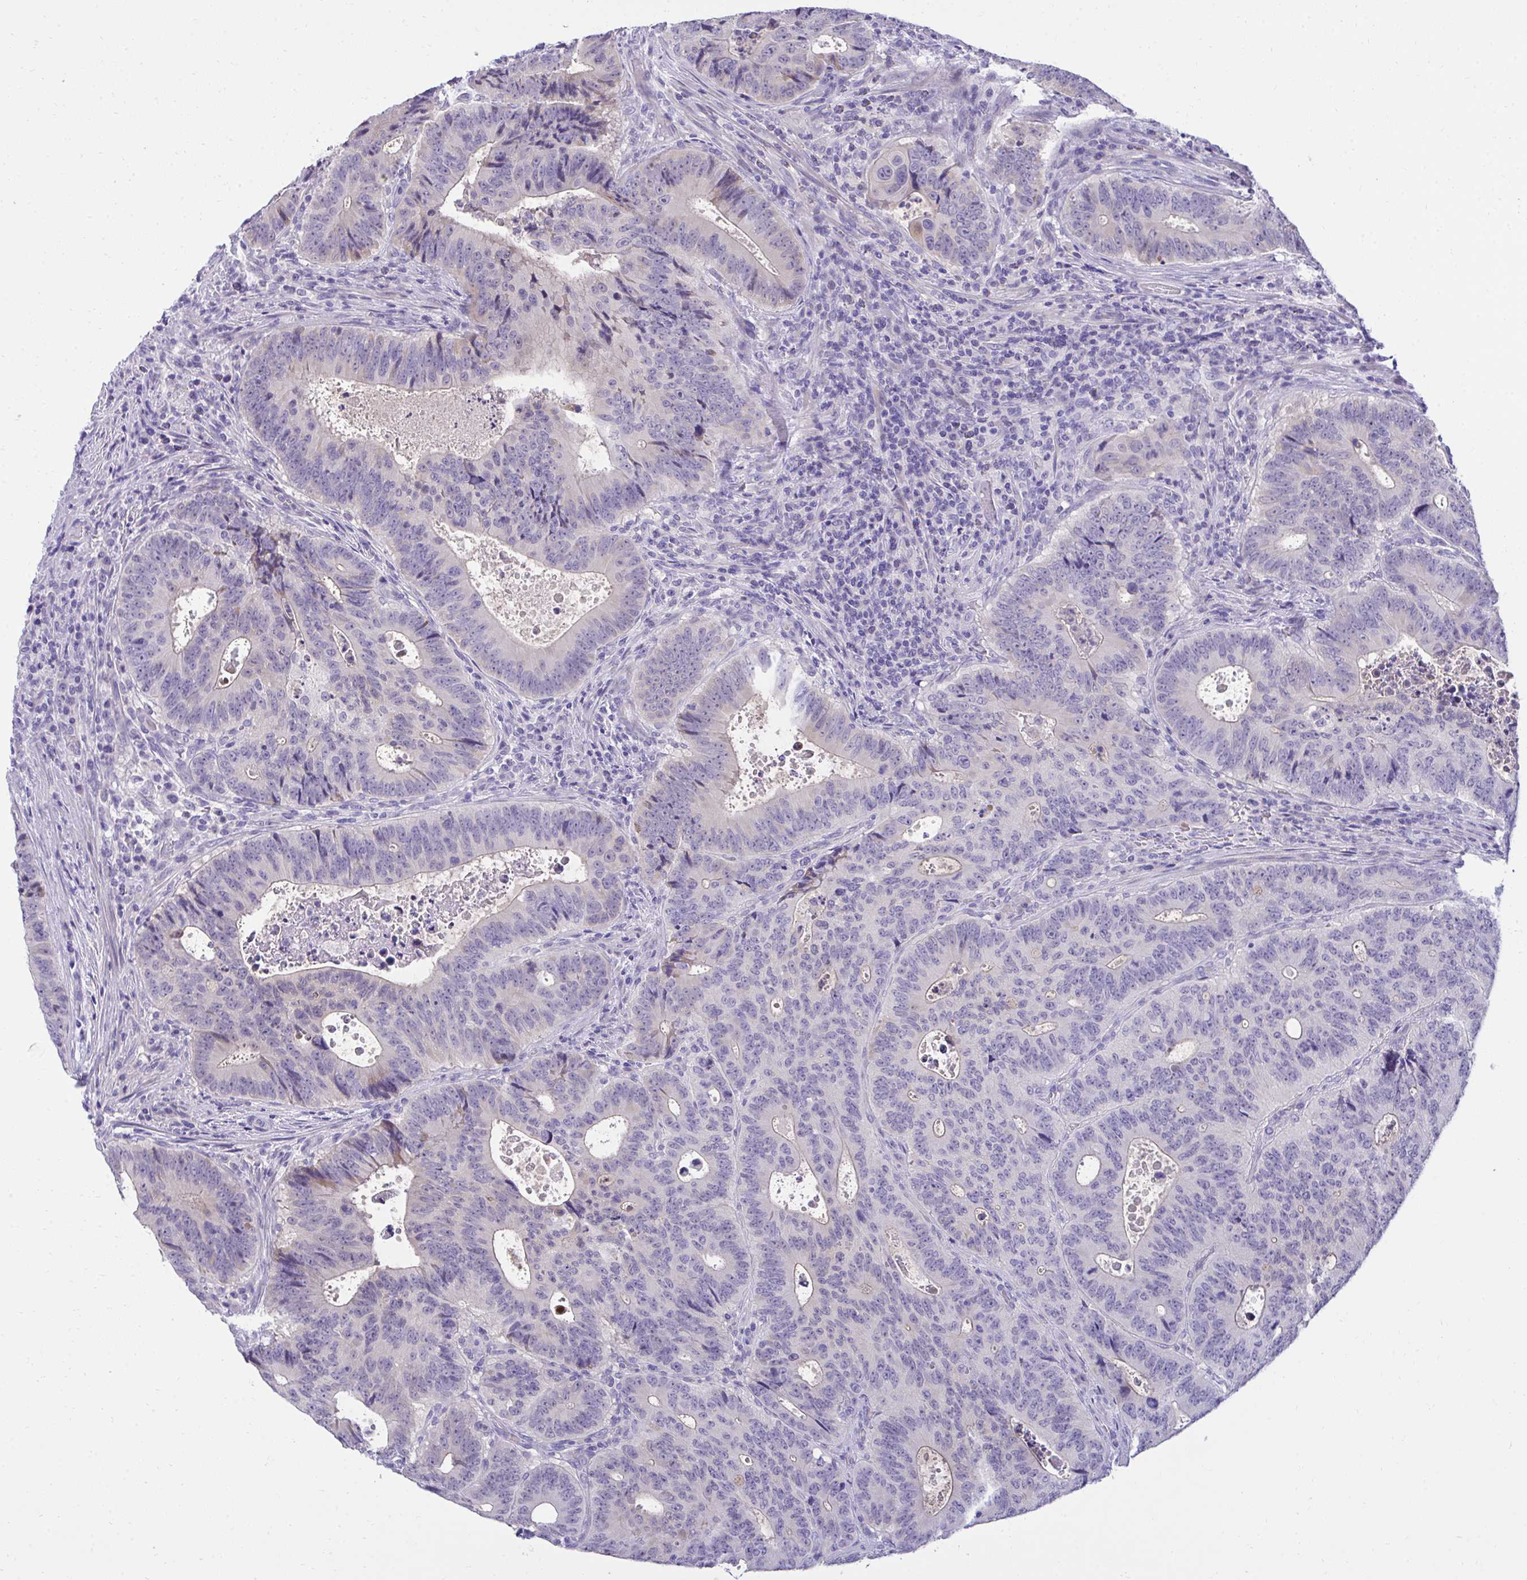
{"staining": {"intensity": "negative", "quantity": "none", "location": "none"}, "tissue": "colorectal cancer", "cell_type": "Tumor cells", "image_type": "cancer", "snomed": [{"axis": "morphology", "description": "Adenocarcinoma, NOS"}, {"axis": "topography", "description": "Colon"}], "caption": "The micrograph demonstrates no significant expression in tumor cells of colorectal cancer (adenocarcinoma).", "gene": "TMCO5A", "patient": {"sex": "male", "age": 62}}